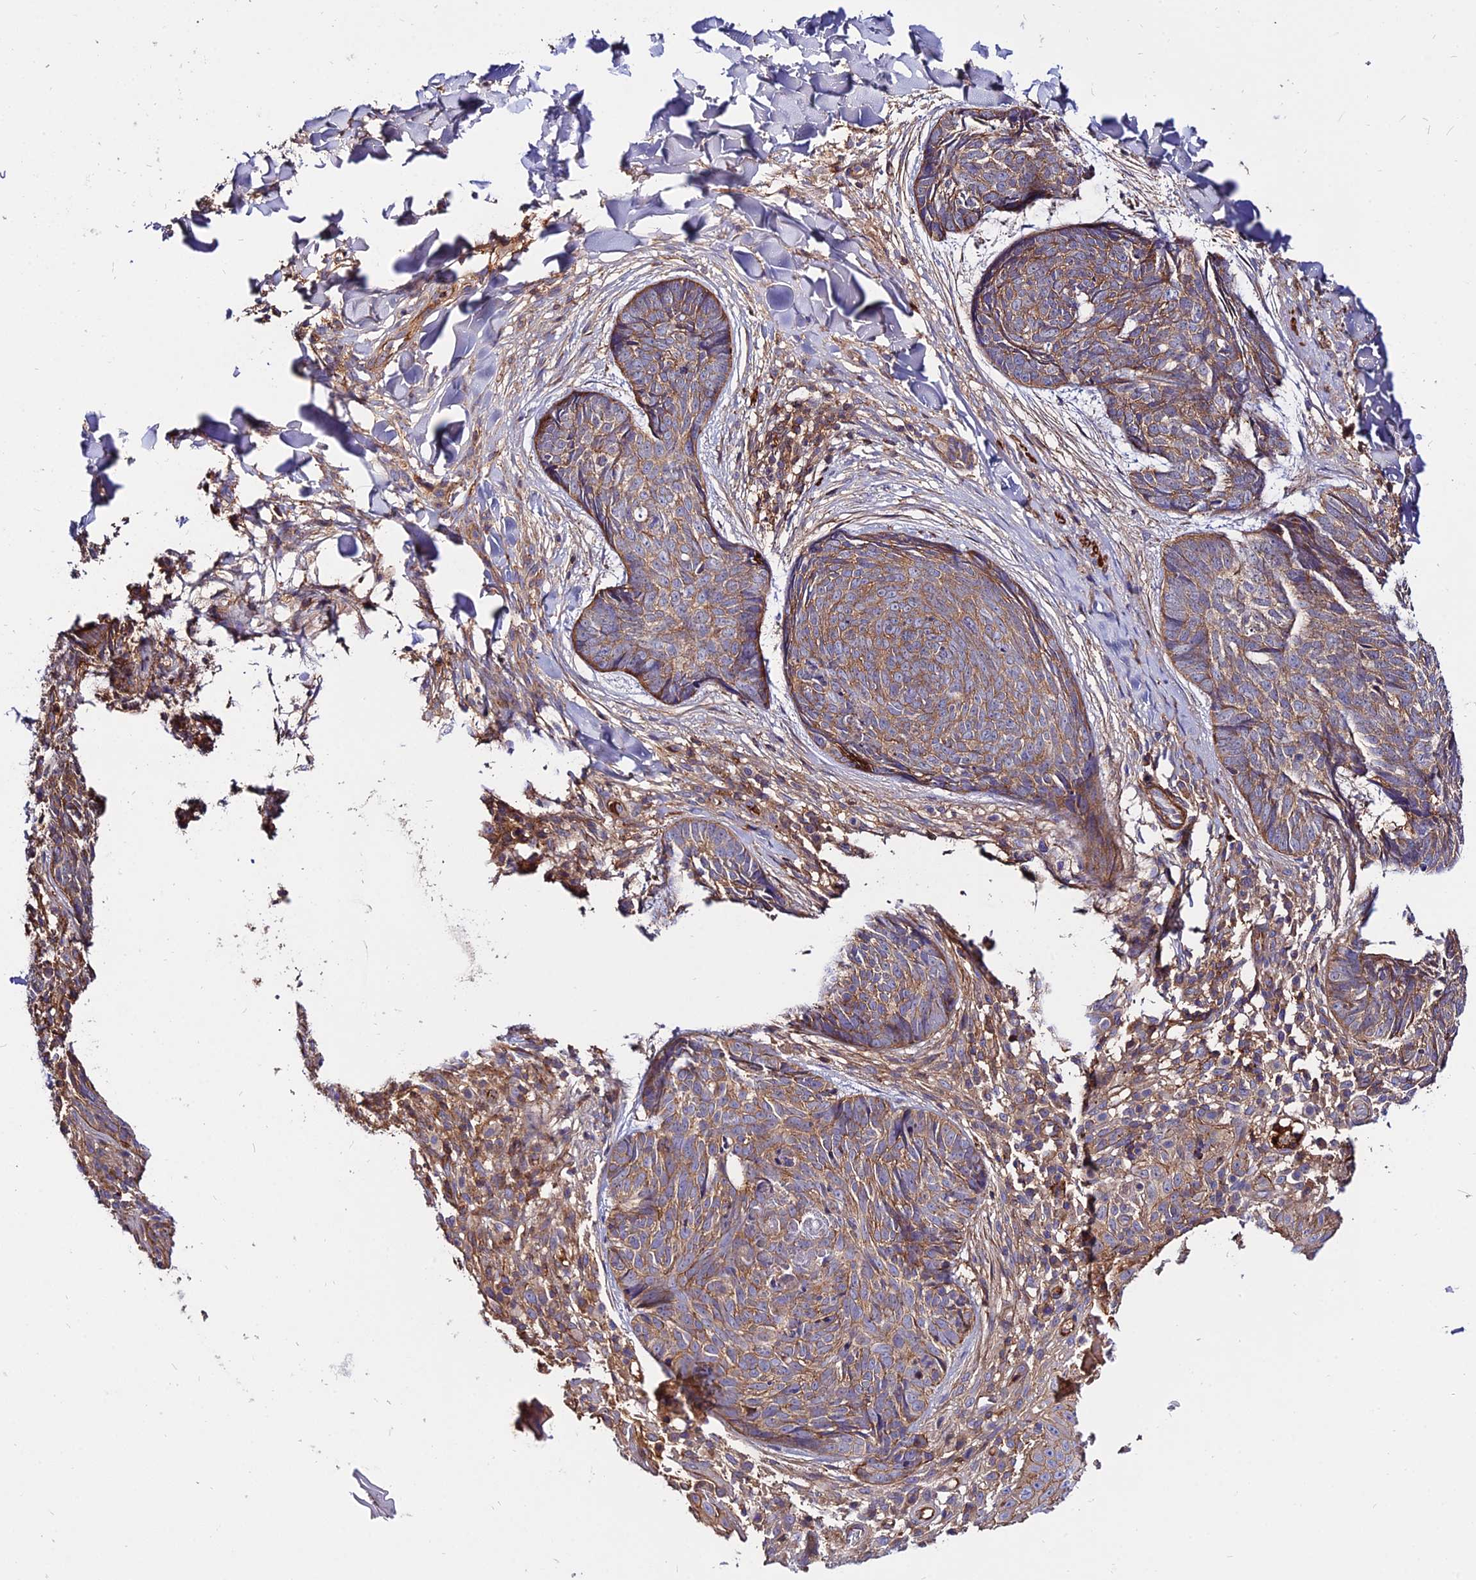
{"staining": {"intensity": "moderate", "quantity": ">75%", "location": "cytoplasmic/membranous"}, "tissue": "skin cancer", "cell_type": "Tumor cells", "image_type": "cancer", "snomed": [{"axis": "morphology", "description": "Basal cell carcinoma"}, {"axis": "topography", "description": "Skin"}], "caption": "Protein staining of skin basal cell carcinoma tissue reveals moderate cytoplasmic/membranous expression in approximately >75% of tumor cells.", "gene": "PYM1", "patient": {"sex": "female", "age": 61}}